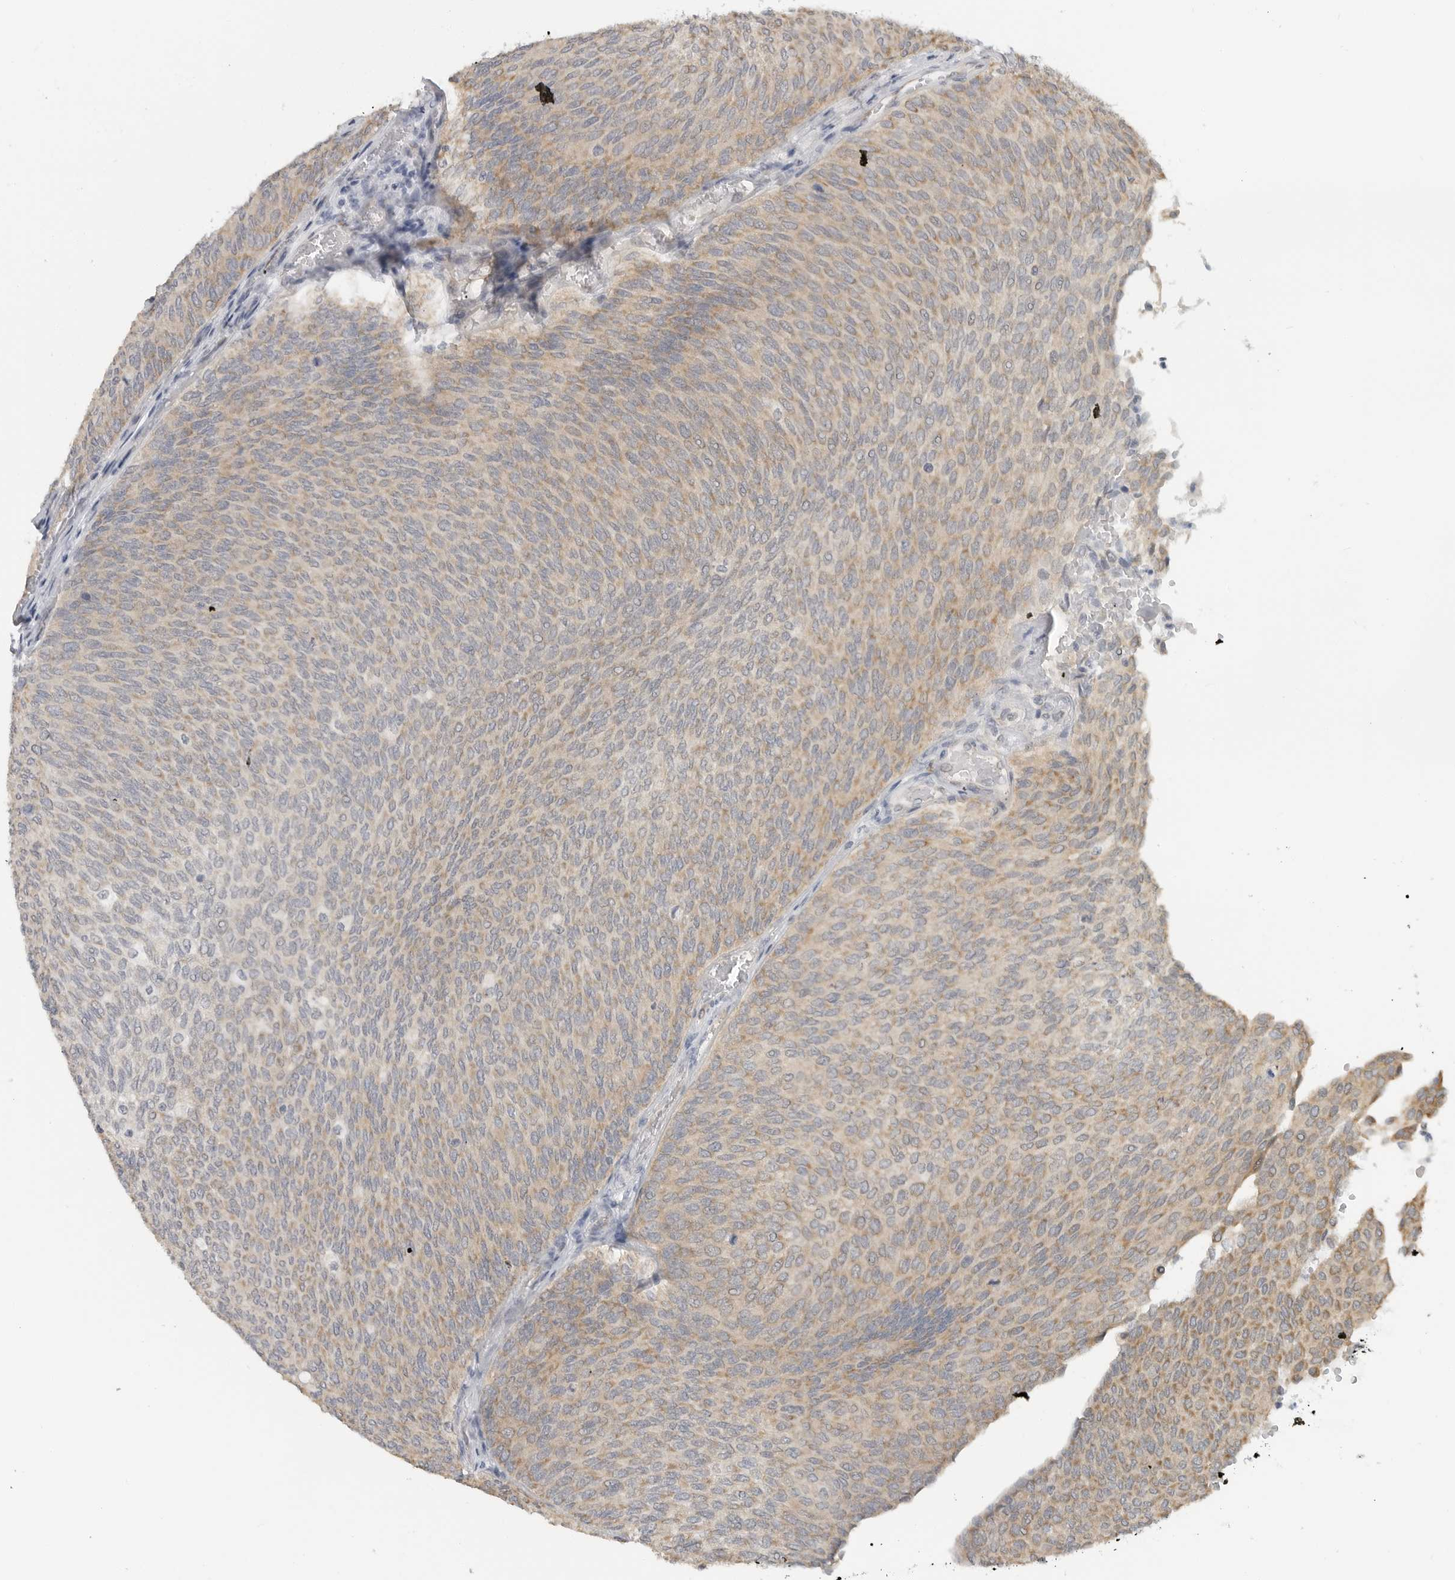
{"staining": {"intensity": "moderate", "quantity": "25%-75%", "location": "cytoplasmic/membranous"}, "tissue": "urothelial cancer", "cell_type": "Tumor cells", "image_type": "cancer", "snomed": [{"axis": "morphology", "description": "Urothelial carcinoma, Low grade"}, {"axis": "topography", "description": "Urinary bladder"}], "caption": "This is an image of IHC staining of urothelial cancer, which shows moderate expression in the cytoplasmic/membranous of tumor cells.", "gene": "IL12RB2", "patient": {"sex": "female", "age": 79}}